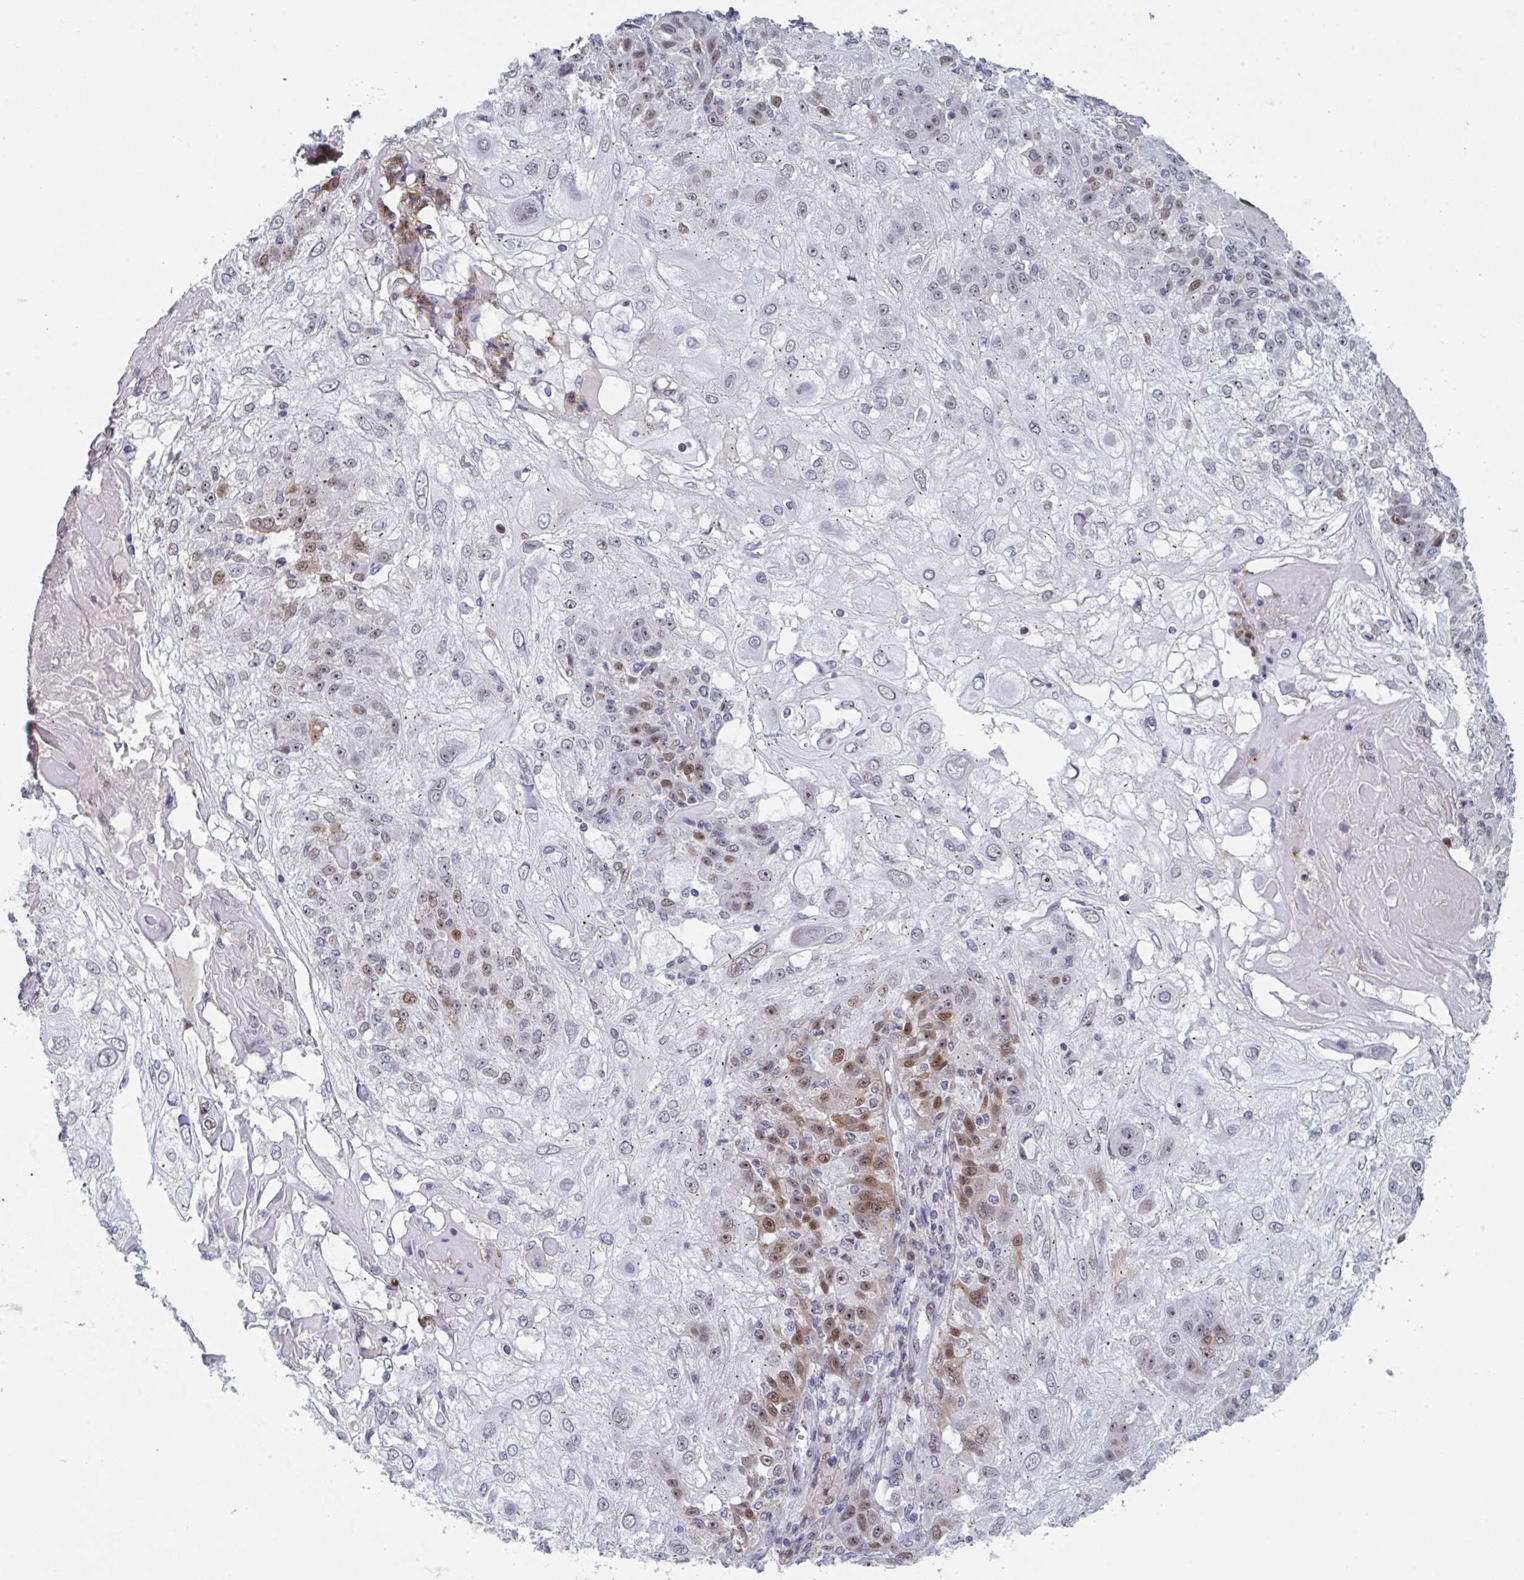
{"staining": {"intensity": "moderate", "quantity": "25%-75%", "location": "nuclear"}, "tissue": "skin cancer", "cell_type": "Tumor cells", "image_type": "cancer", "snomed": [{"axis": "morphology", "description": "Normal tissue, NOS"}, {"axis": "morphology", "description": "Squamous cell carcinoma, NOS"}, {"axis": "topography", "description": "Skin"}], "caption": "A medium amount of moderate nuclear staining is present in about 25%-75% of tumor cells in skin cancer tissue.", "gene": "RNF212", "patient": {"sex": "female", "age": 83}}